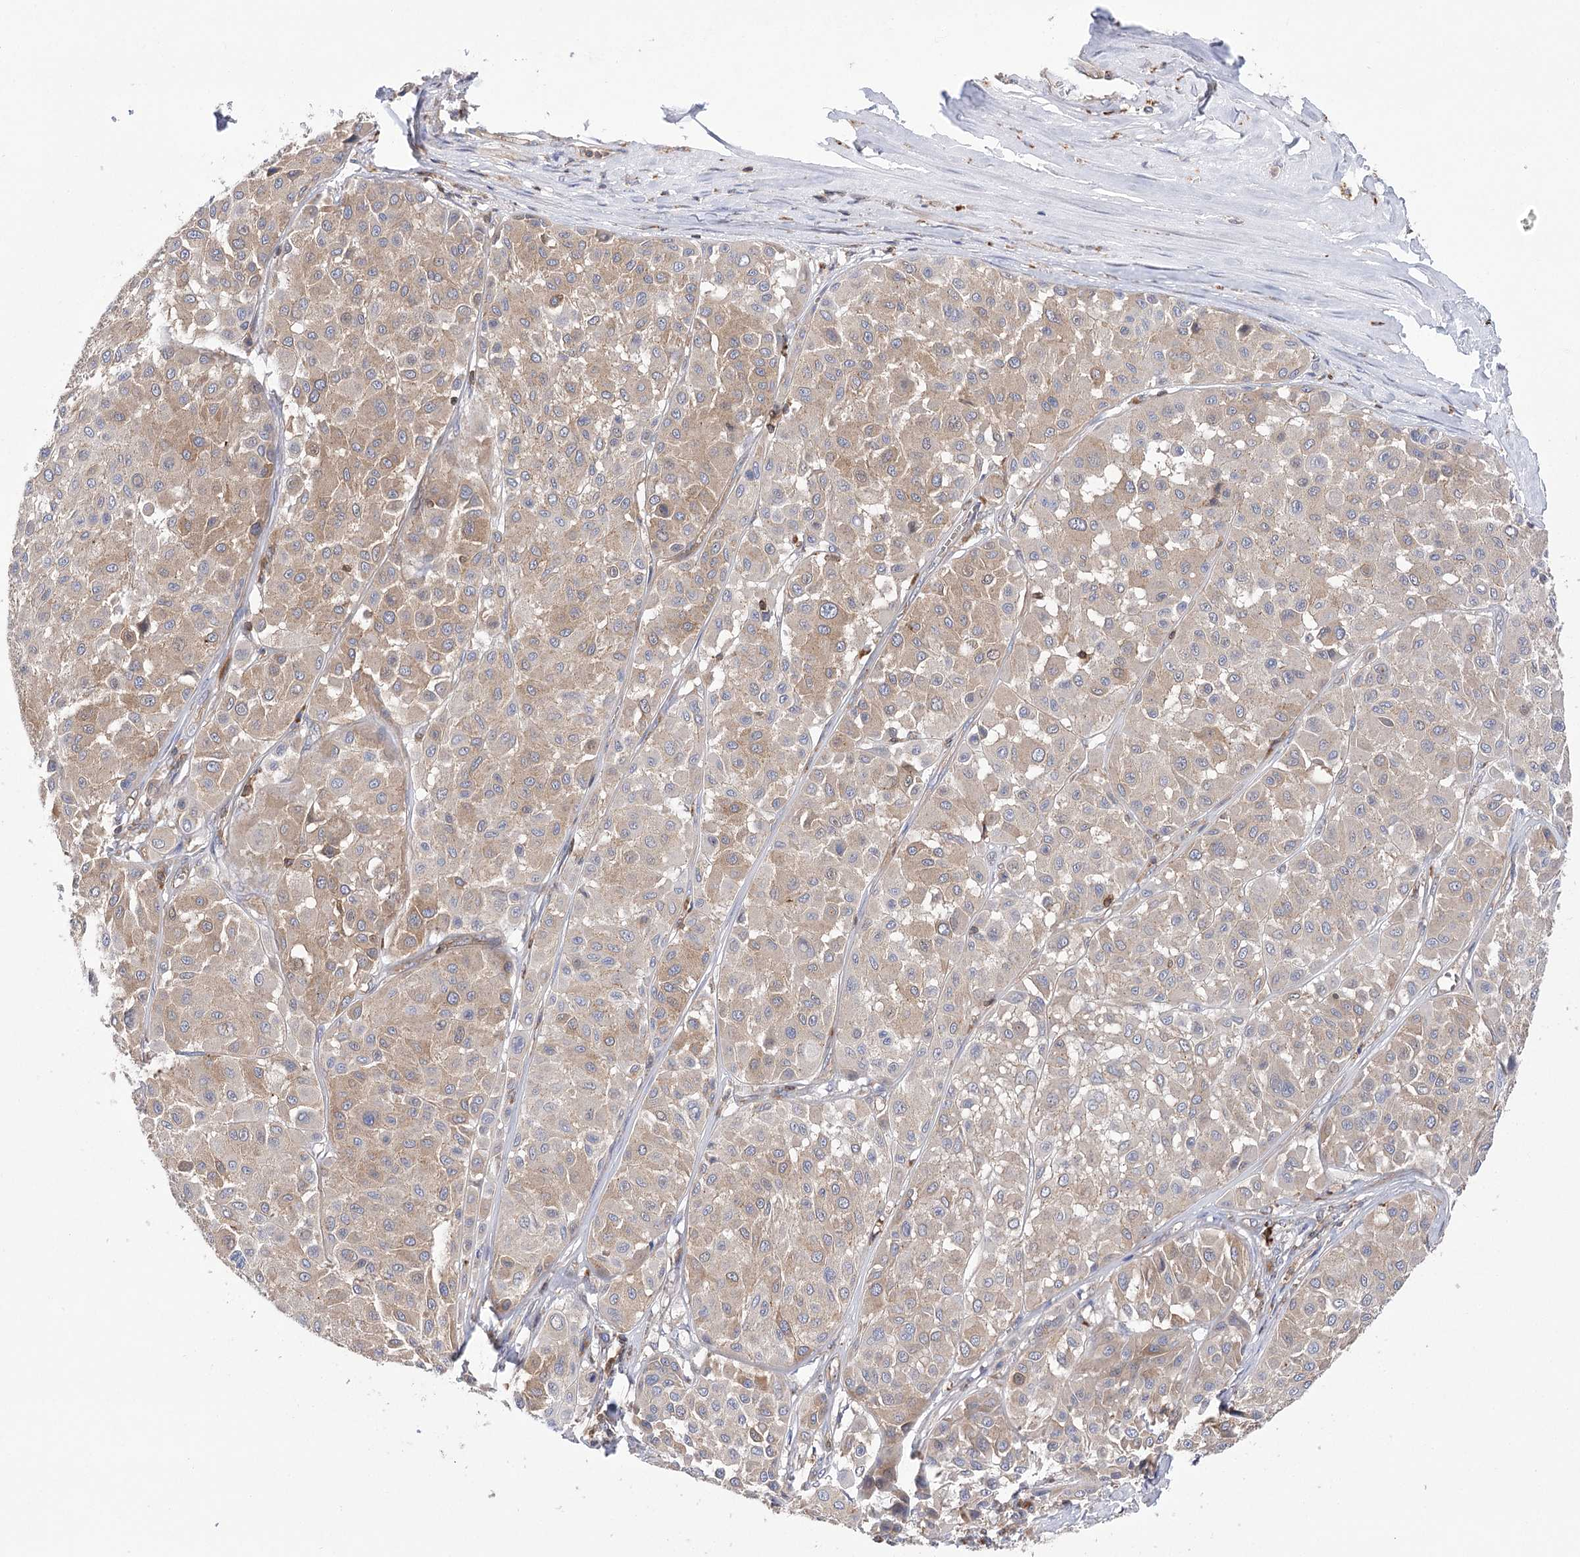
{"staining": {"intensity": "weak", "quantity": "25%-75%", "location": "cytoplasmic/membranous"}, "tissue": "melanoma", "cell_type": "Tumor cells", "image_type": "cancer", "snomed": [{"axis": "morphology", "description": "Malignant melanoma, Metastatic site"}, {"axis": "topography", "description": "Soft tissue"}], "caption": "Melanoma stained with IHC shows weak cytoplasmic/membranous positivity in approximately 25%-75% of tumor cells.", "gene": "VPS37B", "patient": {"sex": "male", "age": 41}}